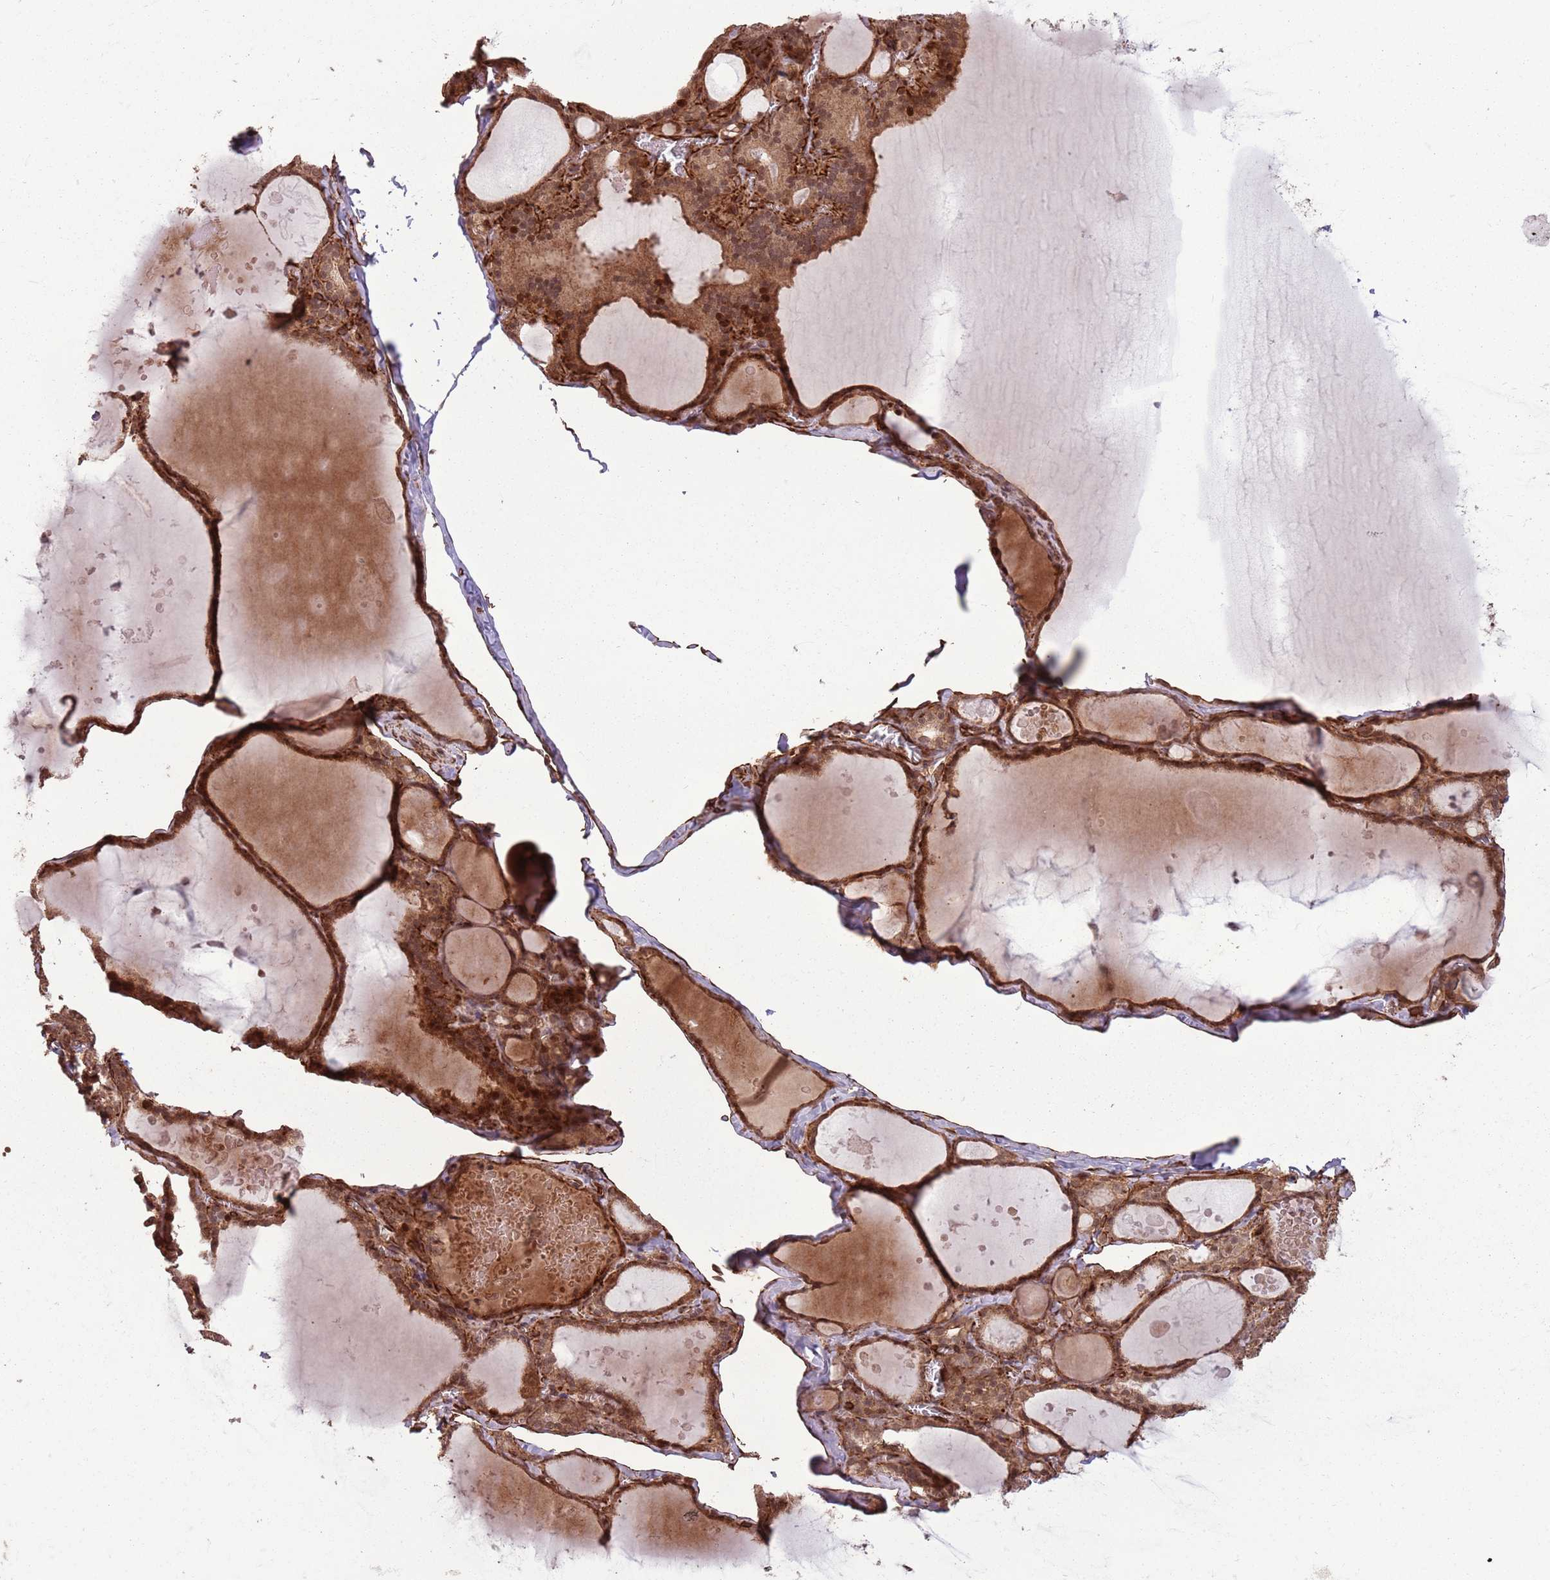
{"staining": {"intensity": "strong", "quantity": ">75%", "location": "cytoplasmic/membranous,nuclear"}, "tissue": "thyroid gland", "cell_type": "Glandular cells", "image_type": "normal", "snomed": [{"axis": "morphology", "description": "Normal tissue, NOS"}, {"axis": "topography", "description": "Thyroid gland"}], "caption": "DAB (3,3'-diaminobenzidine) immunohistochemical staining of benign thyroid gland reveals strong cytoplasmic/membranous,nuclear protein staining in approximately >75% of glandular cells.", "gene": "ADAMTS3", "patient": {"sex": "male", "age": 56}}